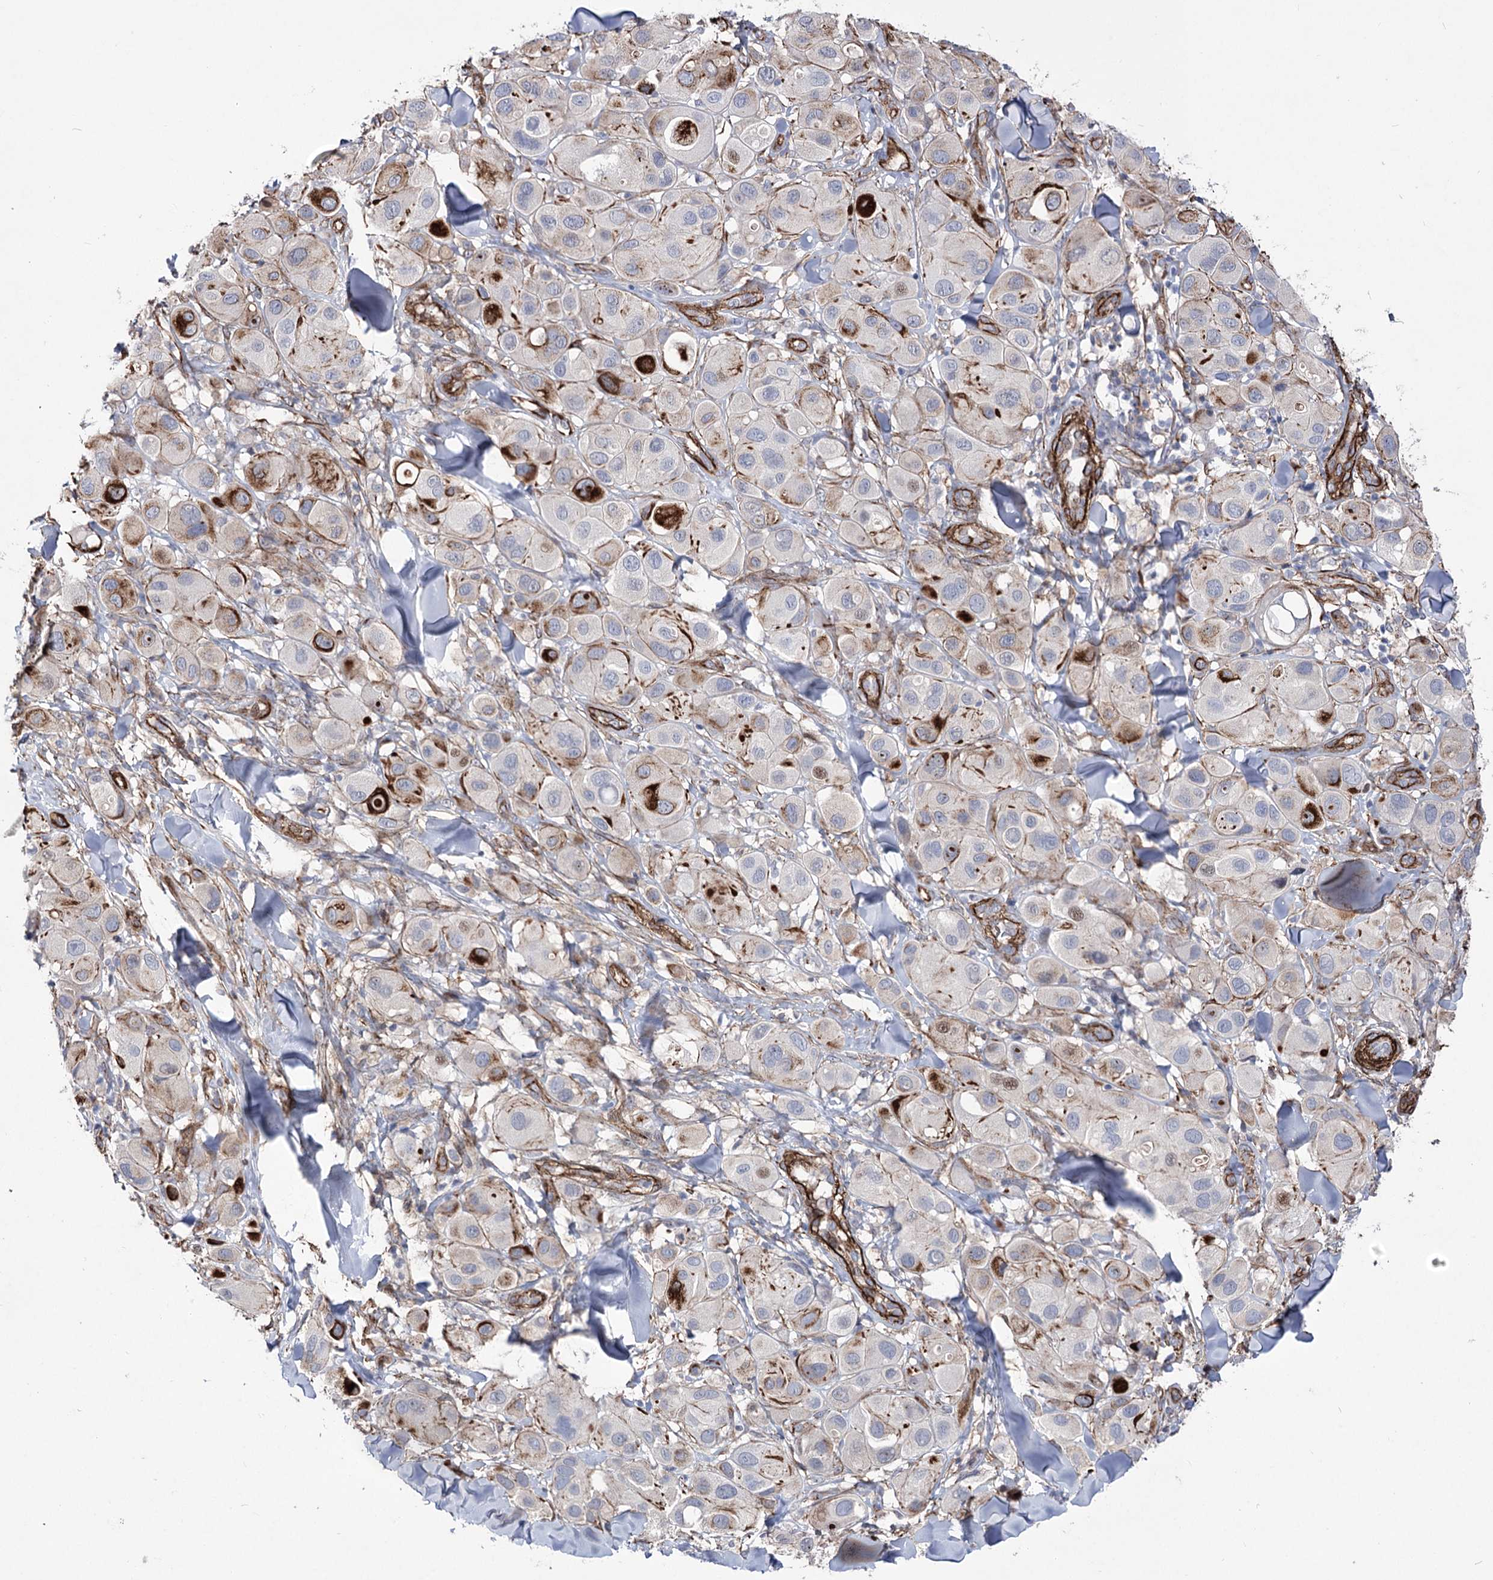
{"staining": {"intensity": "strong", "quantity": "<25%", "location": "cytoplasmic/membranous"}, "tissue": "melanoma", "cell_type": "Tumor cells", "image_type": "cancer", "snomed": [{"axis": "morphology", "description": "Malignant melanoma, Metastatic site"}, {"axis": "topography", "description": "Skin"}], "caption": "Approximately <25% of tumor cells in malignant melanoma (metastatic site) reveal strong cytoplasmic/membranous protein positivity as visualized by brown immunohistochemical staining.", "gene": "ARHGAP20", "patient": {"sex": "male", "age": 41}}